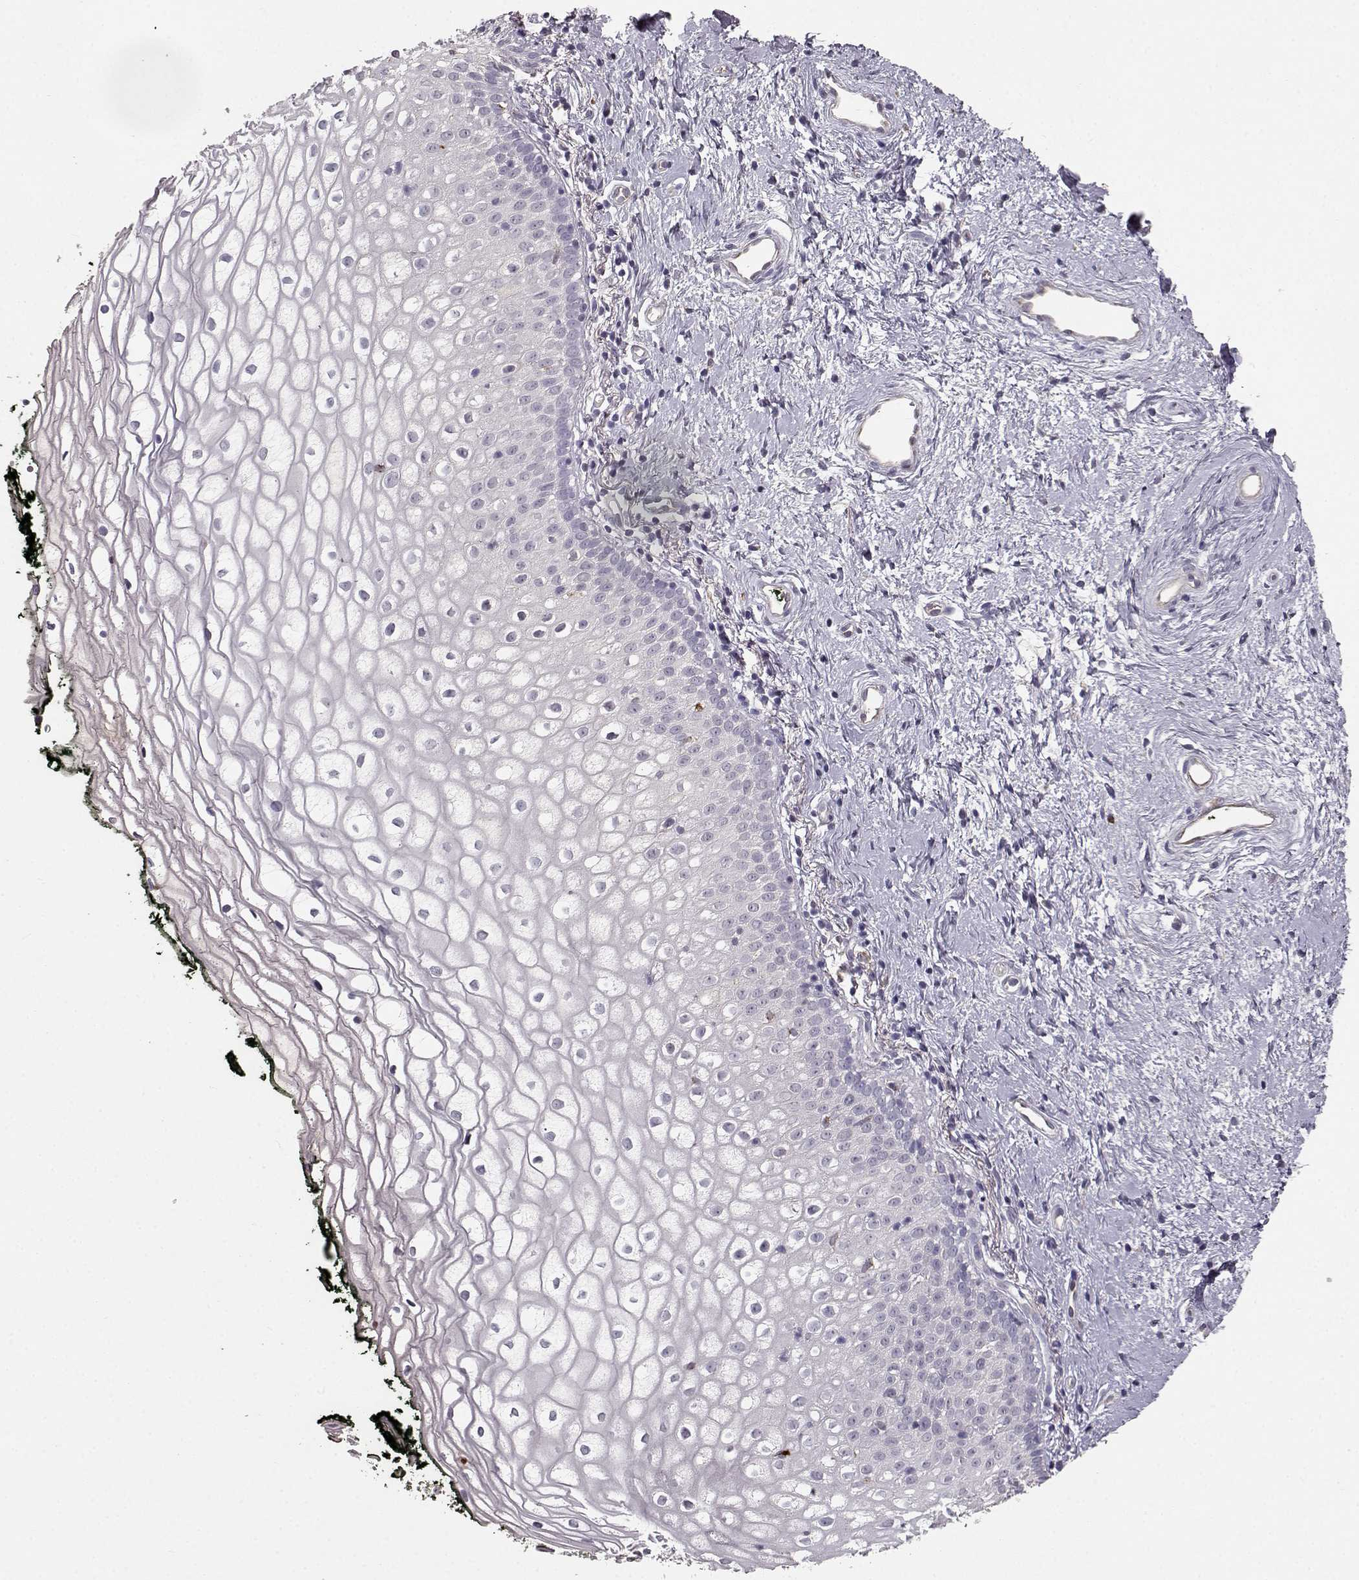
{"staining": {"intensity": "negative", "quantity": "none", "location": "none"}, "tissue": "vagina", "cell_type": "Squamous epithelial cells", "image_type": "normal", "snomed": [{"axis": "morphology", "description": "Normal tissue, NOS"}, {"axis": "topography", "description": "Vagina"}], "caption": "Immunohistochemistry (IHC) photomicrograph of unremarkable vagina stained for a protein (brown), which shows no expression in squamous epithelial cells.", "gene": "CCNF", "patient": {"sex": "female", "age": 47}}